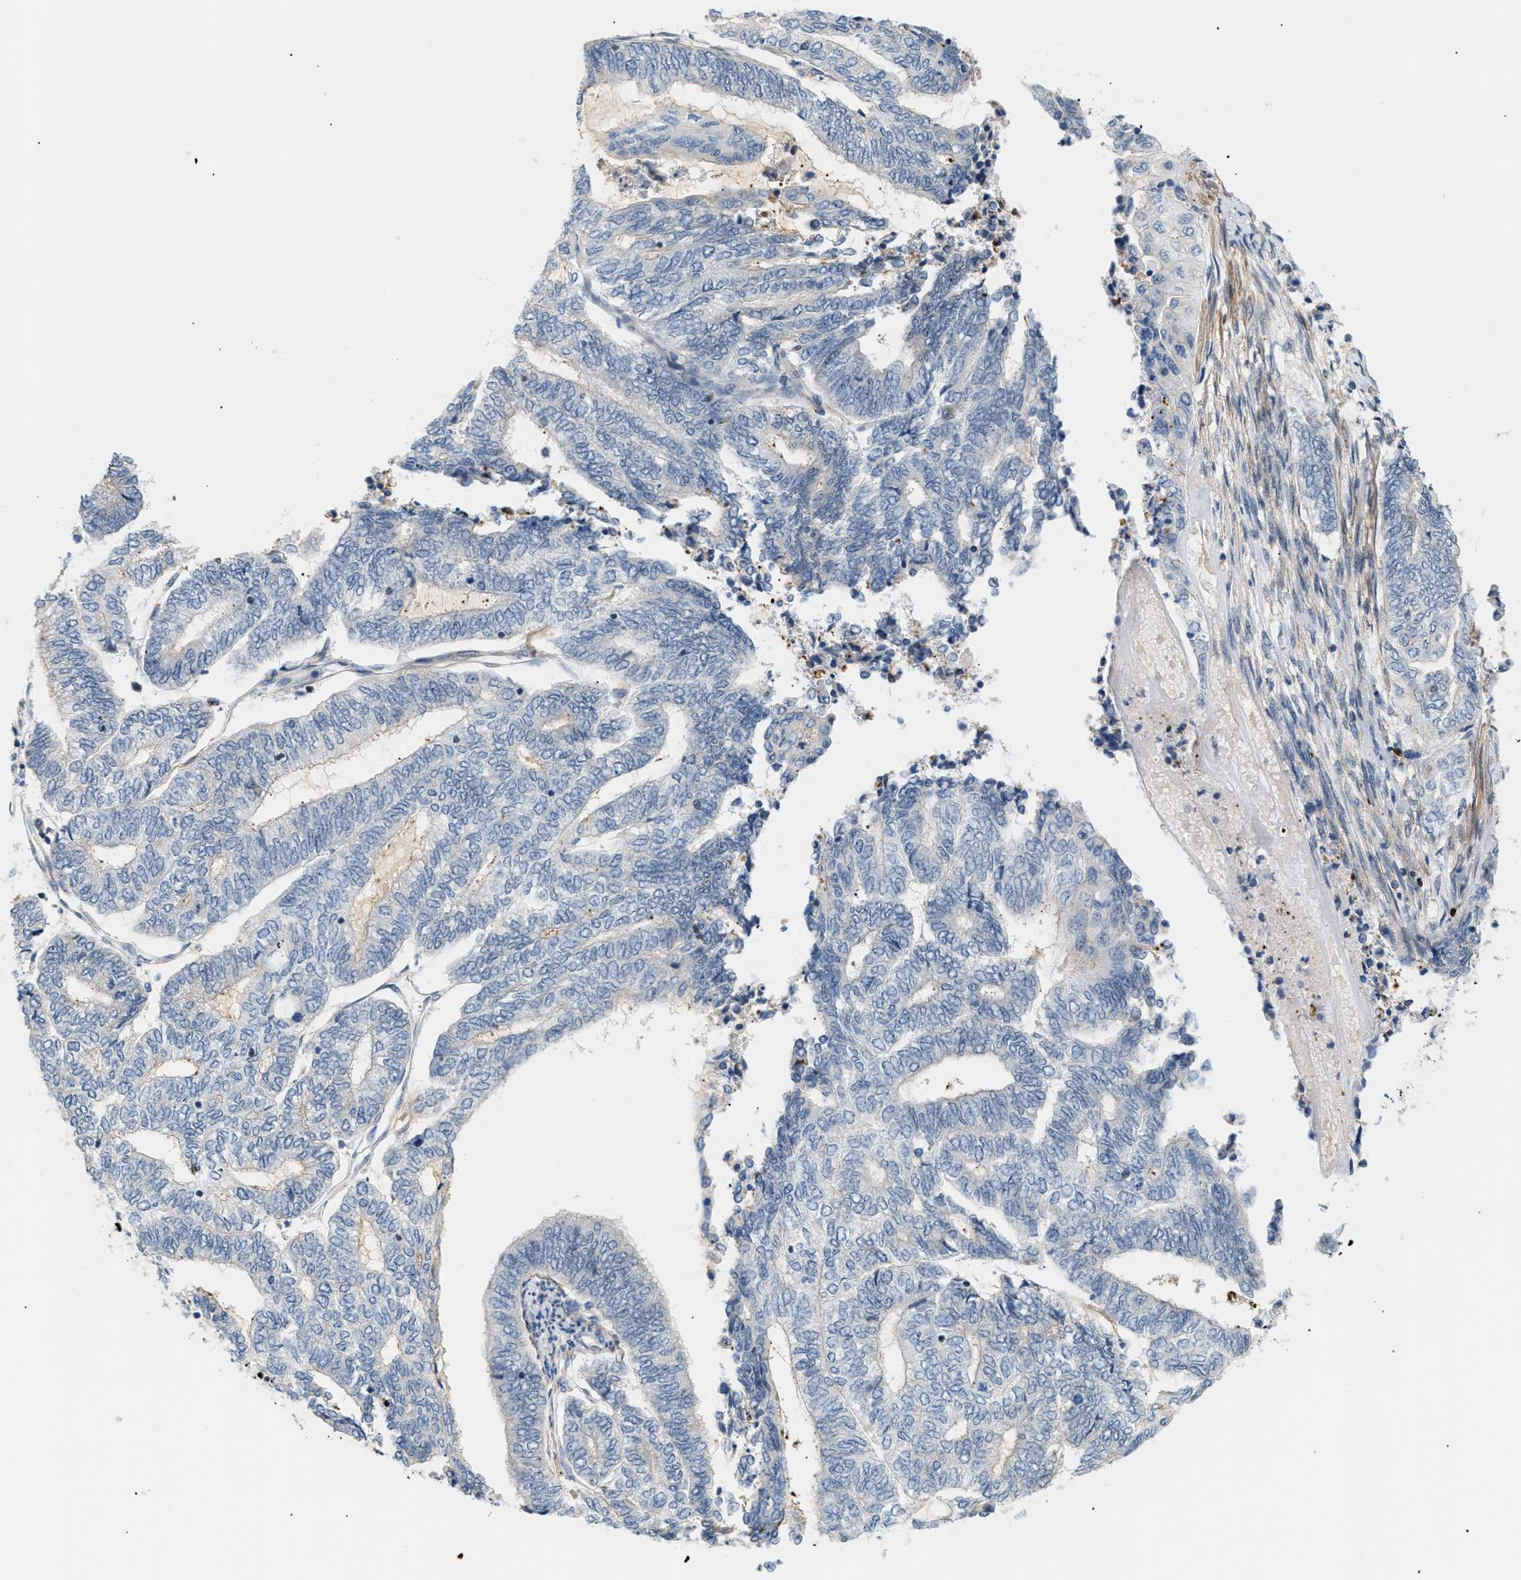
{"staining": {"intensity": "negative", "quantity": "none", "location": "none"}, "tissue": "endometrial cancer", "cell_type": "Tumor cells", "image_type": "cancer", "snomed": [{"axis": "morphology", "description": "Adenocarcinoma, NOS"}, {"axis": "topography", "description": "Uterus"}, {"axis": "topography", "description": "Endometrium"}], "caption": "Immunohistochemistry micrograph of human endometrial cancer (adenocarcinoma) stained for a protein (brown), which displays no expression in tumor cells. (DAB IHC, high magnification).", "gene": "CORO2B", "patient": {"sex": "female", "age": 70}}